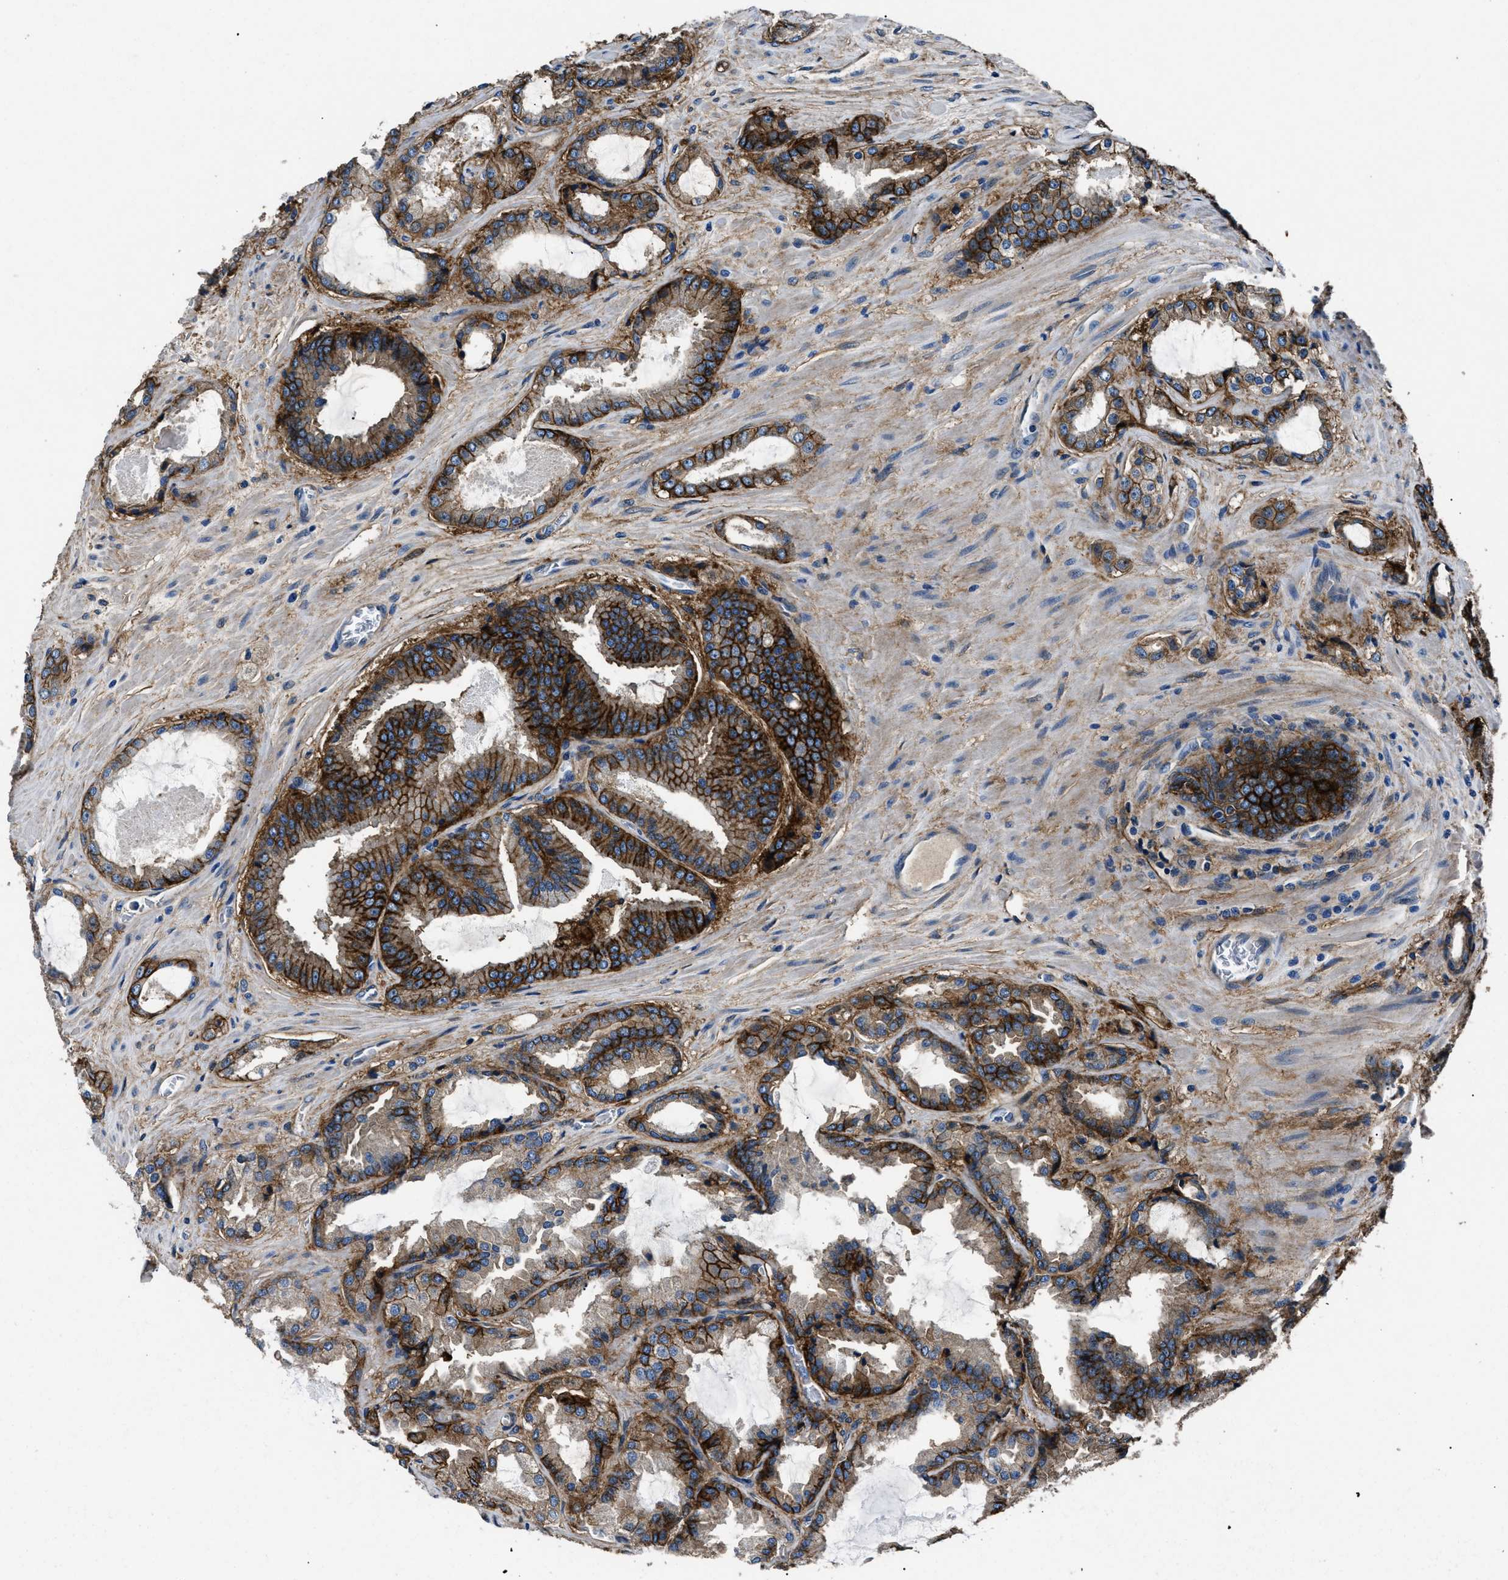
{"staining": {"intensity": "strong", "quantity": ">75%", "location": "cytoplasmic/membranous"}, "tissue": "prostate cancer", "cell_type": "Tumor cells", "image_type": "cancer", "snomed": [{"axis": "morphology", "description": "Adenocarcinoma, High grade"}, {"axis": "topography", "description": "Prostate"}], "caption": "Brown immunohistochemical staining in adenocarcinoma (high-grade) (prostate) exhibits strong cytoplasmic/membranous positivity in about >75% of tumor cells. (brown staining indicates protein expression, while blue staining denotes nuclei).", "gene": "CD276", "patient": {"sex": "male", "age": 65}}